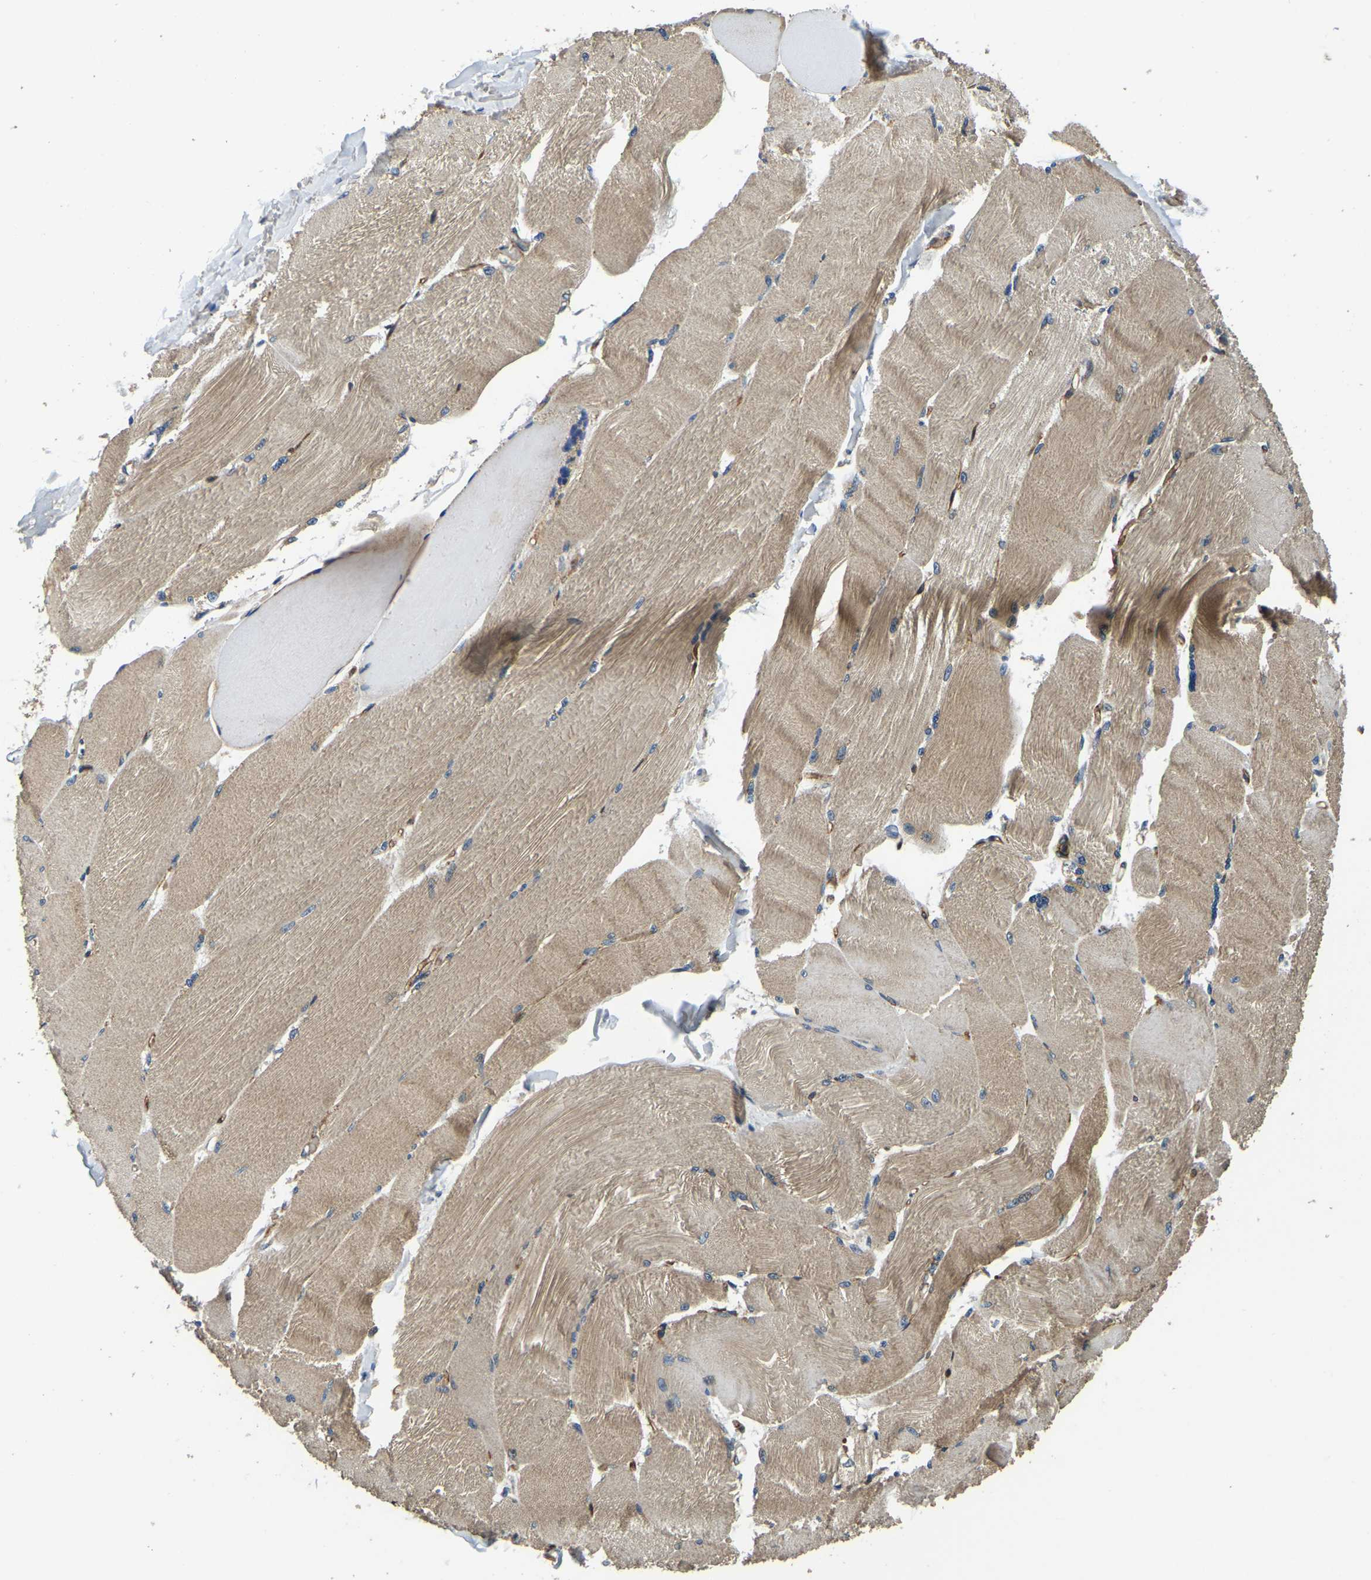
{"staining": {"intensity": "moderate", "quantity": "25%-75%", "location": "cytoplasmic/membranous"}, "tissue": "skeletal muscle", "cell_type": "Myocytes", "image_type": "normal", "snomed": [{"axis": "morphology", "description": "Normal tissue, NOS"}, {"axis": "topography", "description": "Skin"}, {"axis": "topography", "description": "Skeletal muscle"}], "caption": "Skeletal muscle stained with immunohistochemistry (IHC) demonstrates moderate cytoplasmic/membranous positivity in approximately 25%-75% of myocytes. Using DAB (3,3'-diaminobenzidine) (brown) and hematoxylin (blue) stains, captured at high magnification using brightfield microscopy.", "gene": "RNF39", "patient": {"sex": "male", "age": 83}}